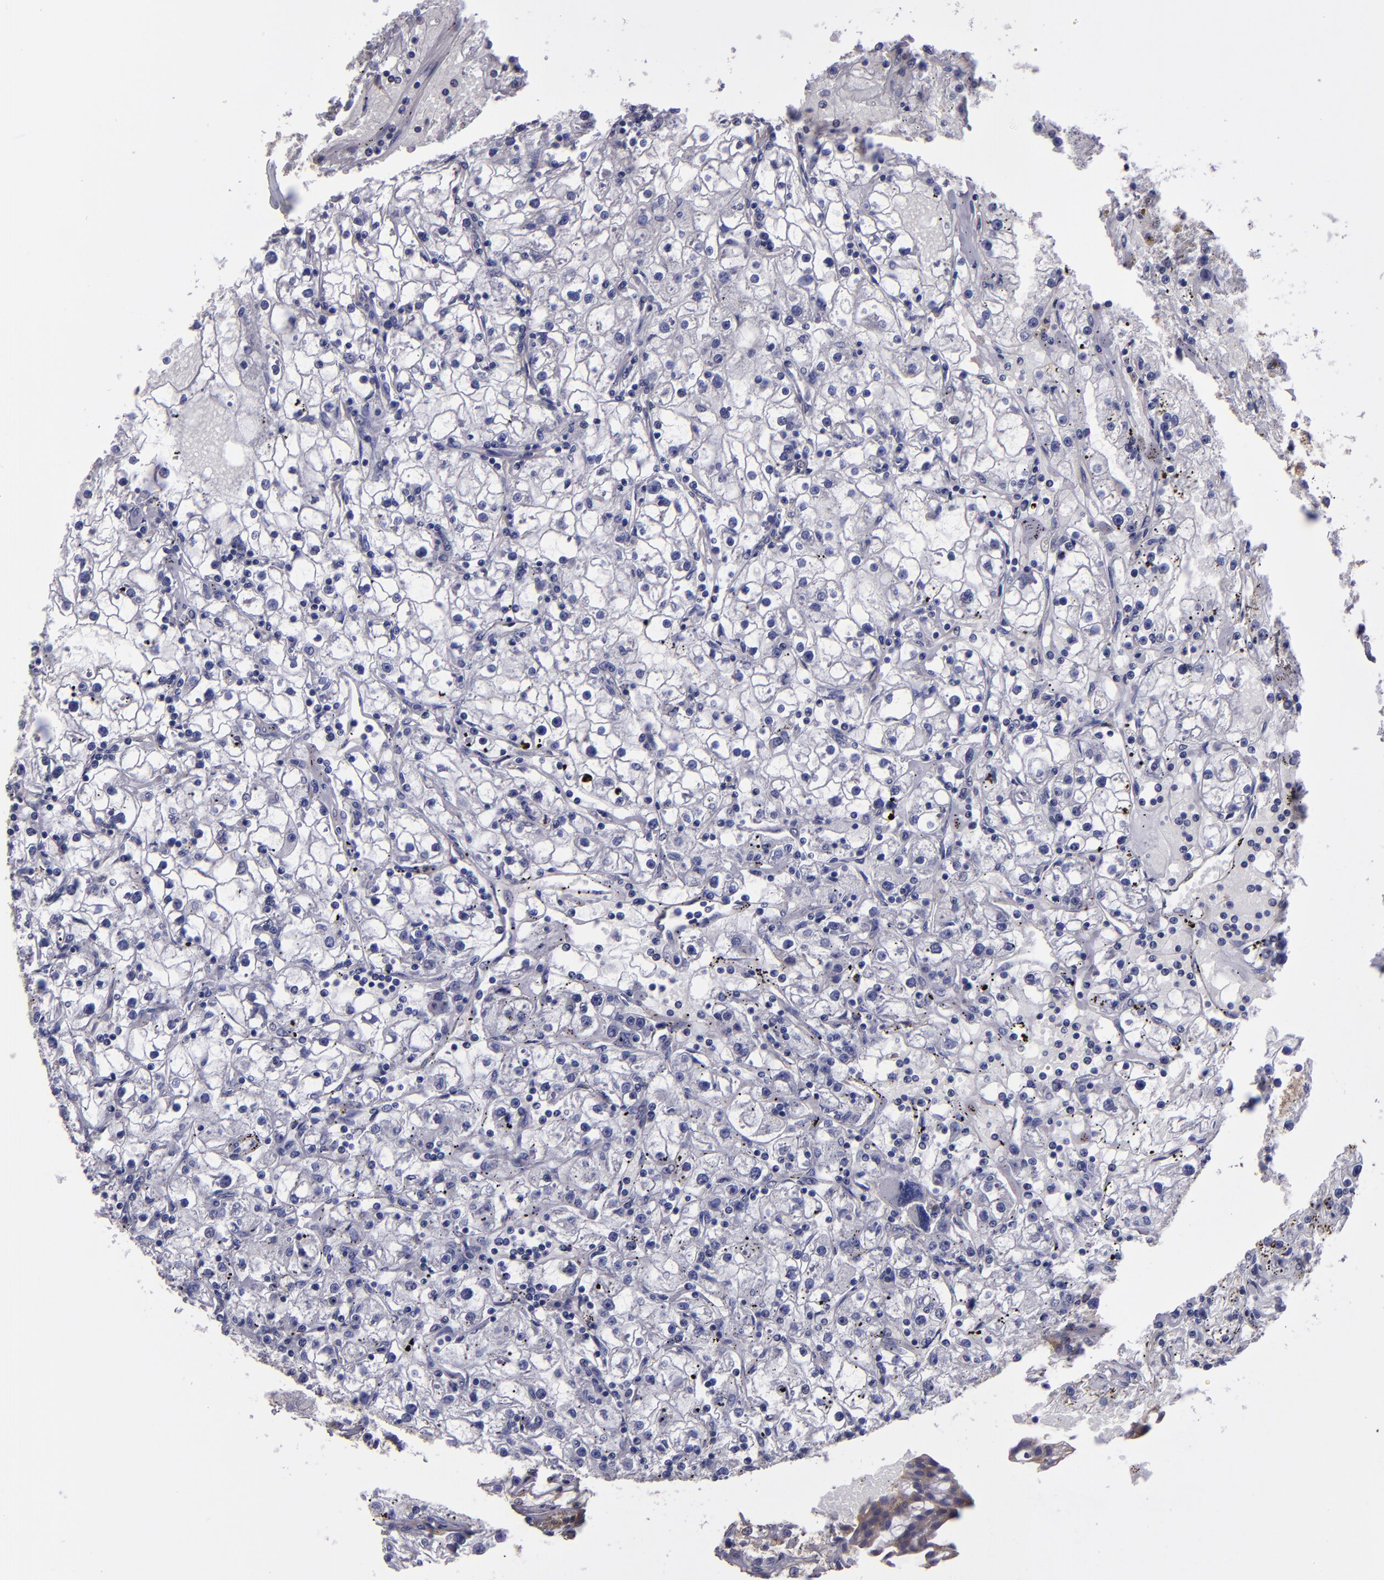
{"staining": {"intensity": "negative", "quantity": "none", "location": "none"}, "tissue": "renal cancer", "cell_type": "Tumor cells", "image_type": "cancer", "snomed": [{"axis": "morphology", "description": "Adenocarcinoma, NOS"}, {"axis": "topography", "description": "Kidney"}], "caption": "This is an immunohistochemistry photomicrograph of adenocarcinoma (renal). There is no staining in tumor cells.", "gene": "CARS1", "patient": {"sex": "male", "age": 56}}